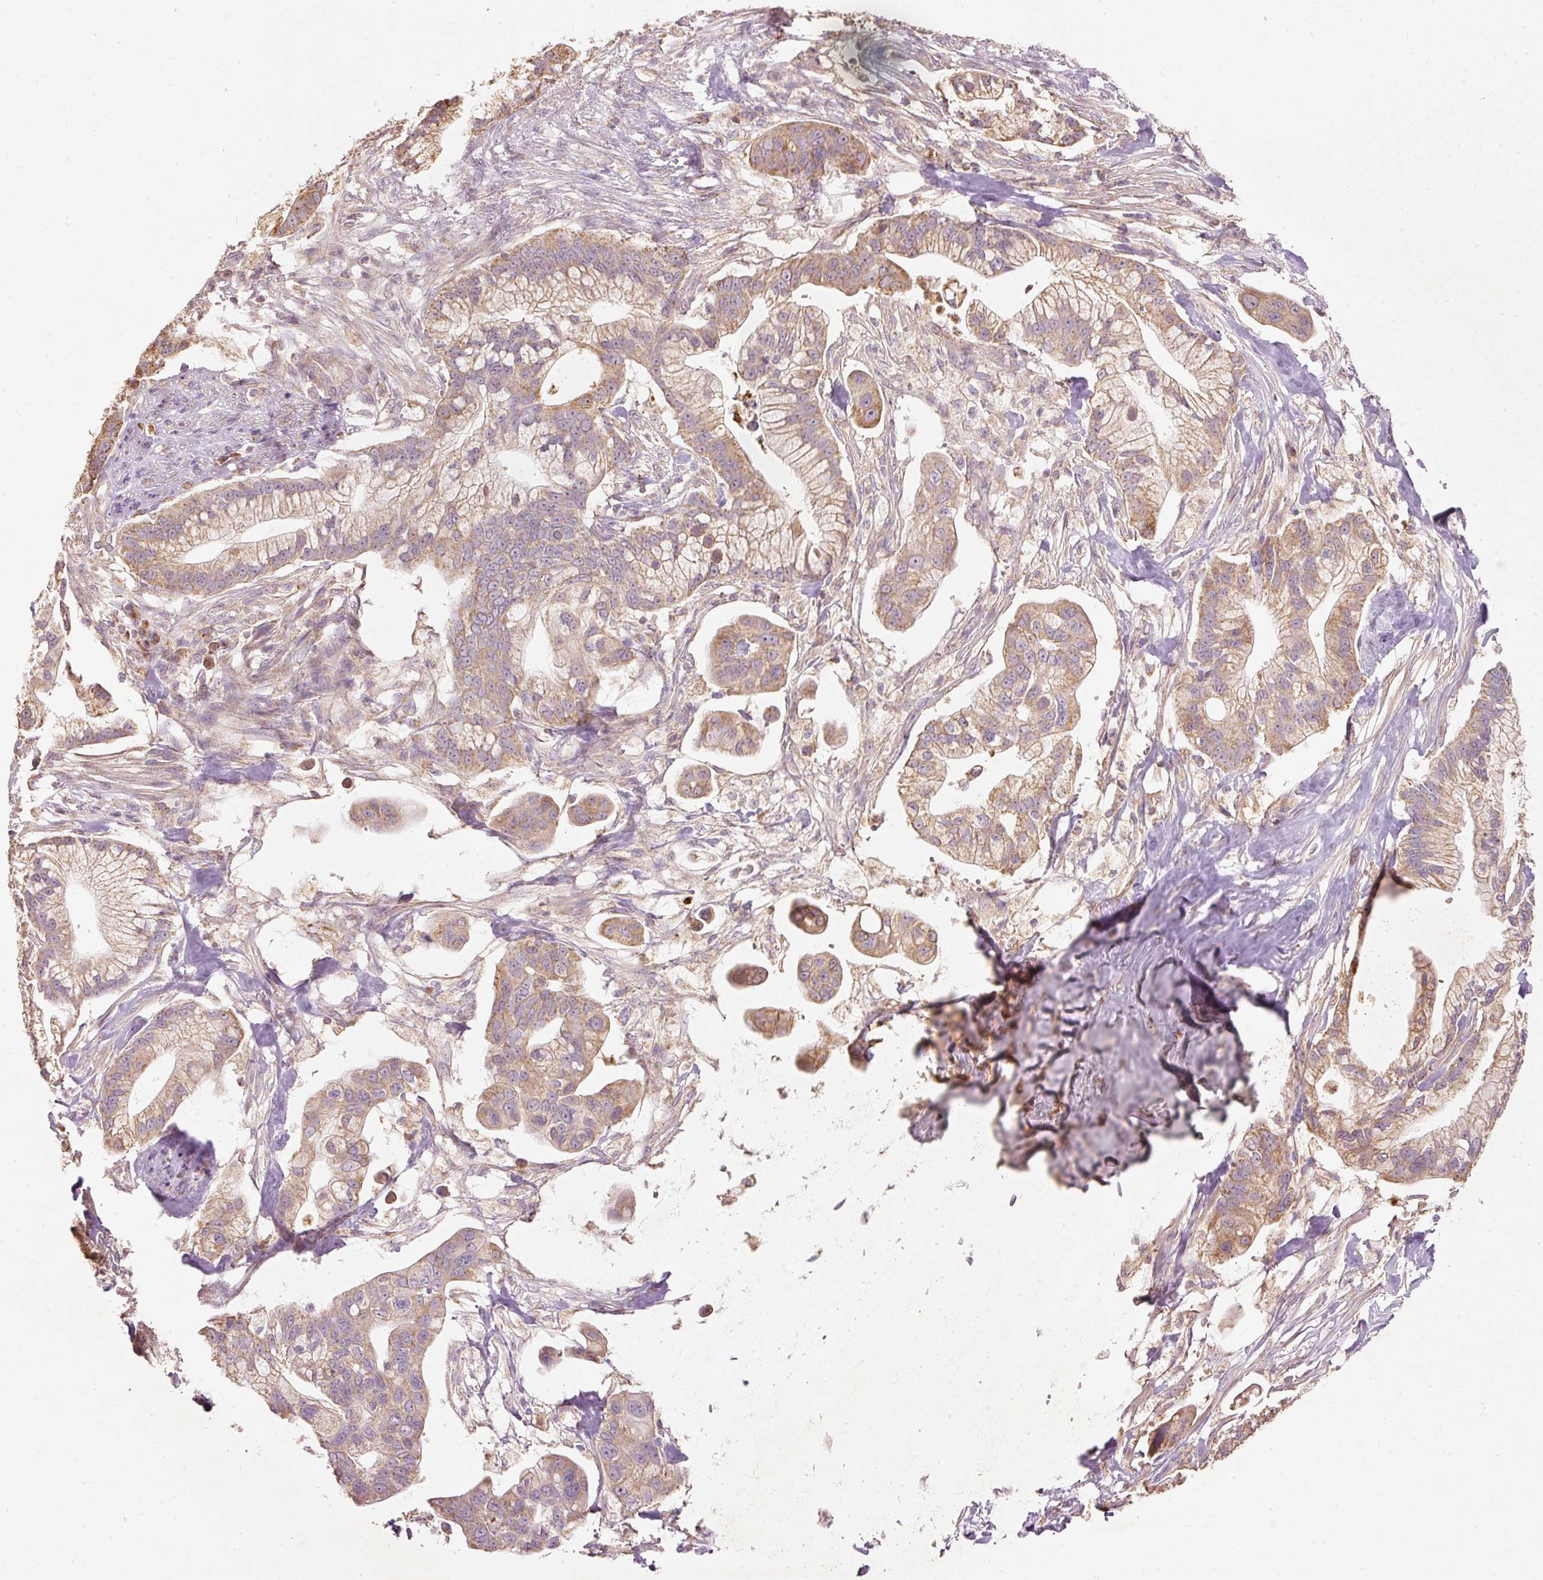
{"staining": {"intensity": "moderate", "quantity": ">75%", "location": "cytoplasmic/membranous"}, "tissue": "pancreatic cancer", "cell_type": "Tumor cells", "image_type": "cancer", "snomed": [{"axis": "morphology", "description": "Adenocarcinoma, NOS"}, {"axis": "topography", "description": "Pancreas"}], "caption": "Pancreatic adenocarcinoma tissue reveals moderate cytoplasmic/membranous expression in about >75% of tumor cells", "gene": "PSENEN", "patient": {"sex": "male", "age": 68}}